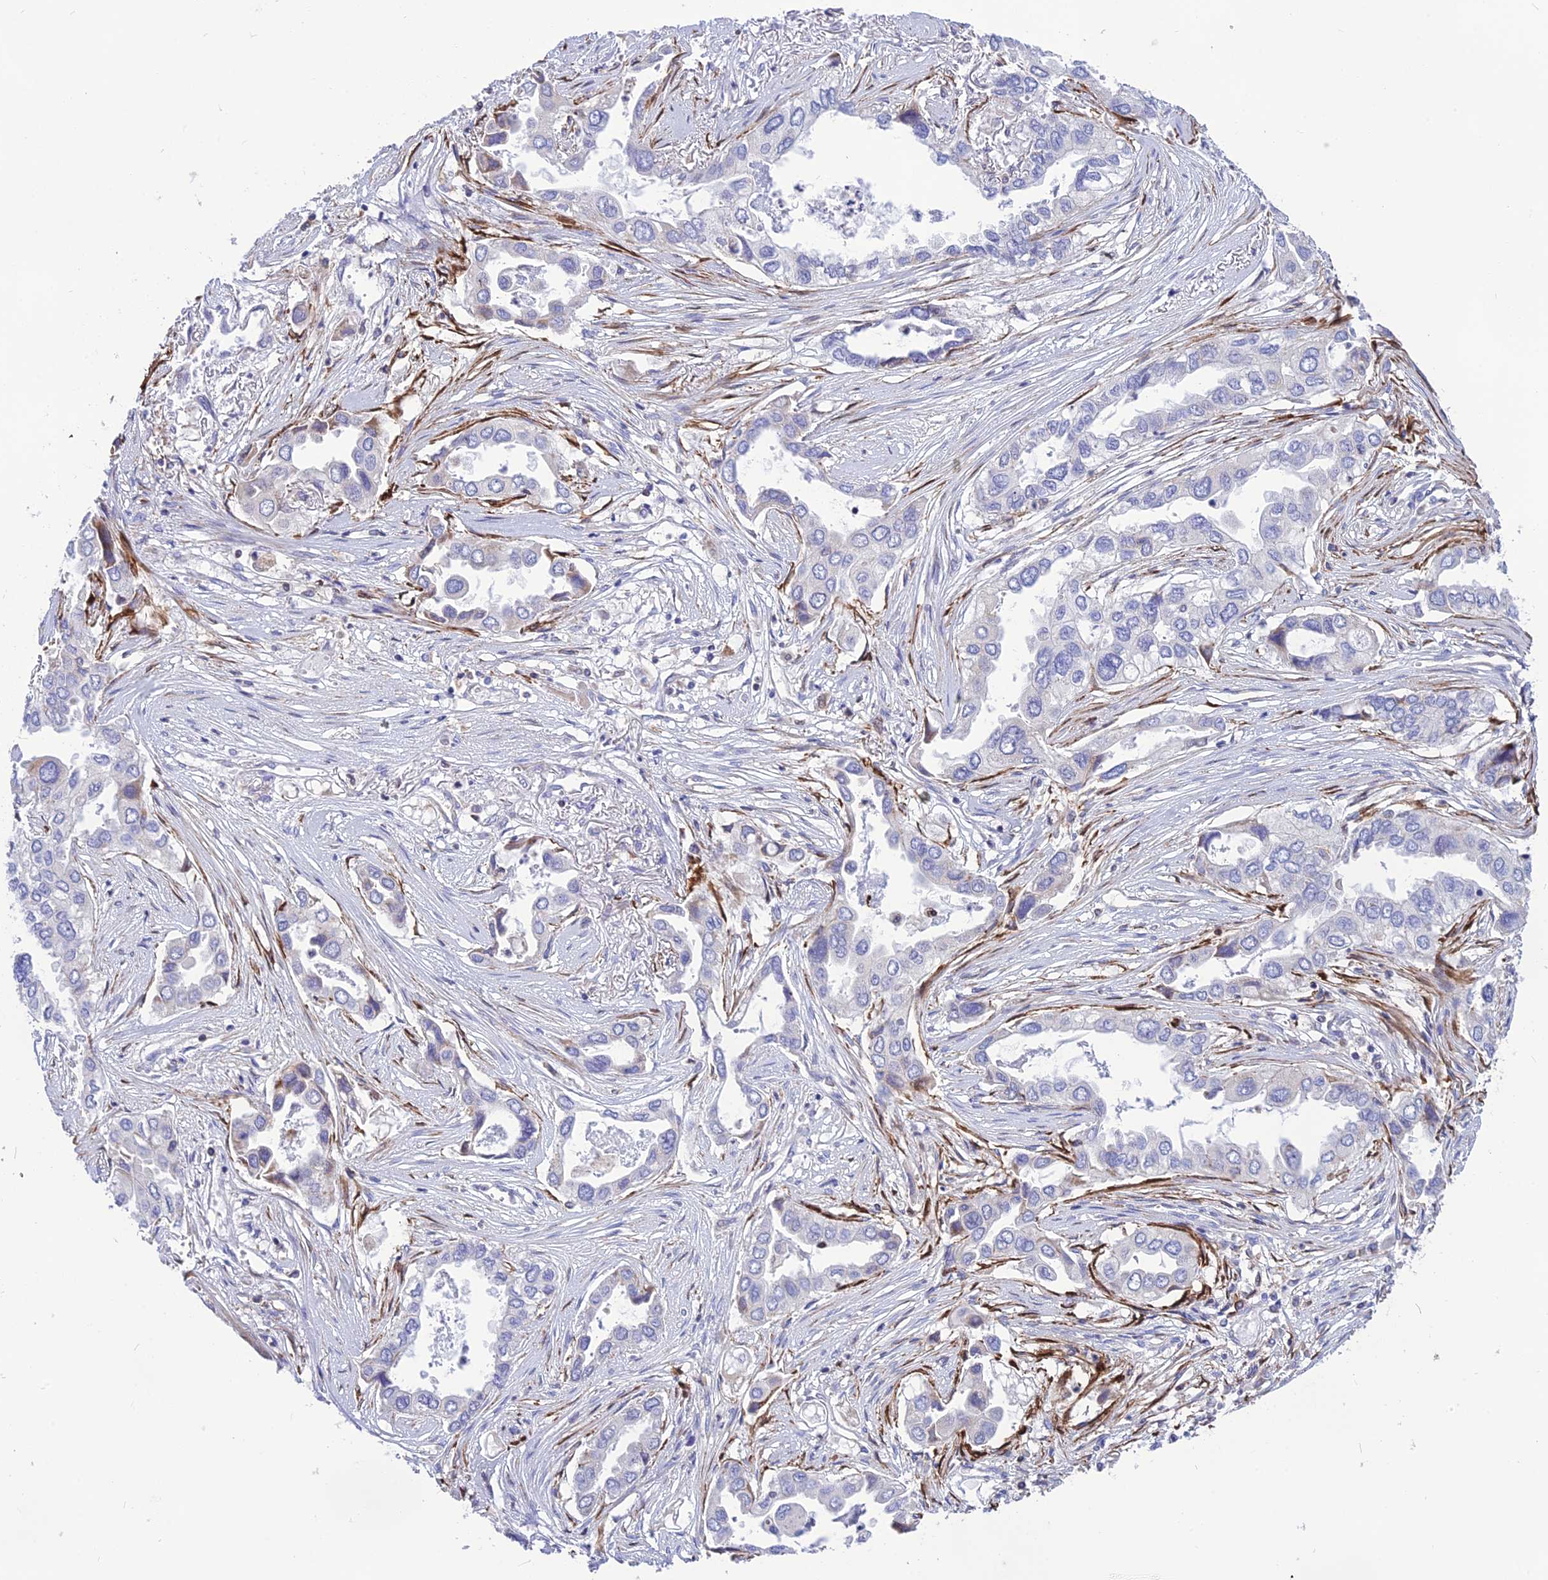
{"staining": {"intensity": "negative", "quantity": "none", "location": "none"}, "tissue": "lung cancer", "cell_type": "Tumor cells", "image_type": "cancer", "snomed": [{"axis": "morphology", "description": "Adenocarcinoma, NOS"}, {"axis": "topography", "description": "Lung"}], "caption": "DAB (3,3'-diaminobenzidine) immunohistochemical staining of lung cancer (adenocarcinoma) shows no significant expression in tumor cells. The staining is performed using DAB brown chromogen with nuclei counter-stained in using hematoxylin.", "gene": "DOC2B", "patient": {"sex": "female", "age": 76}}